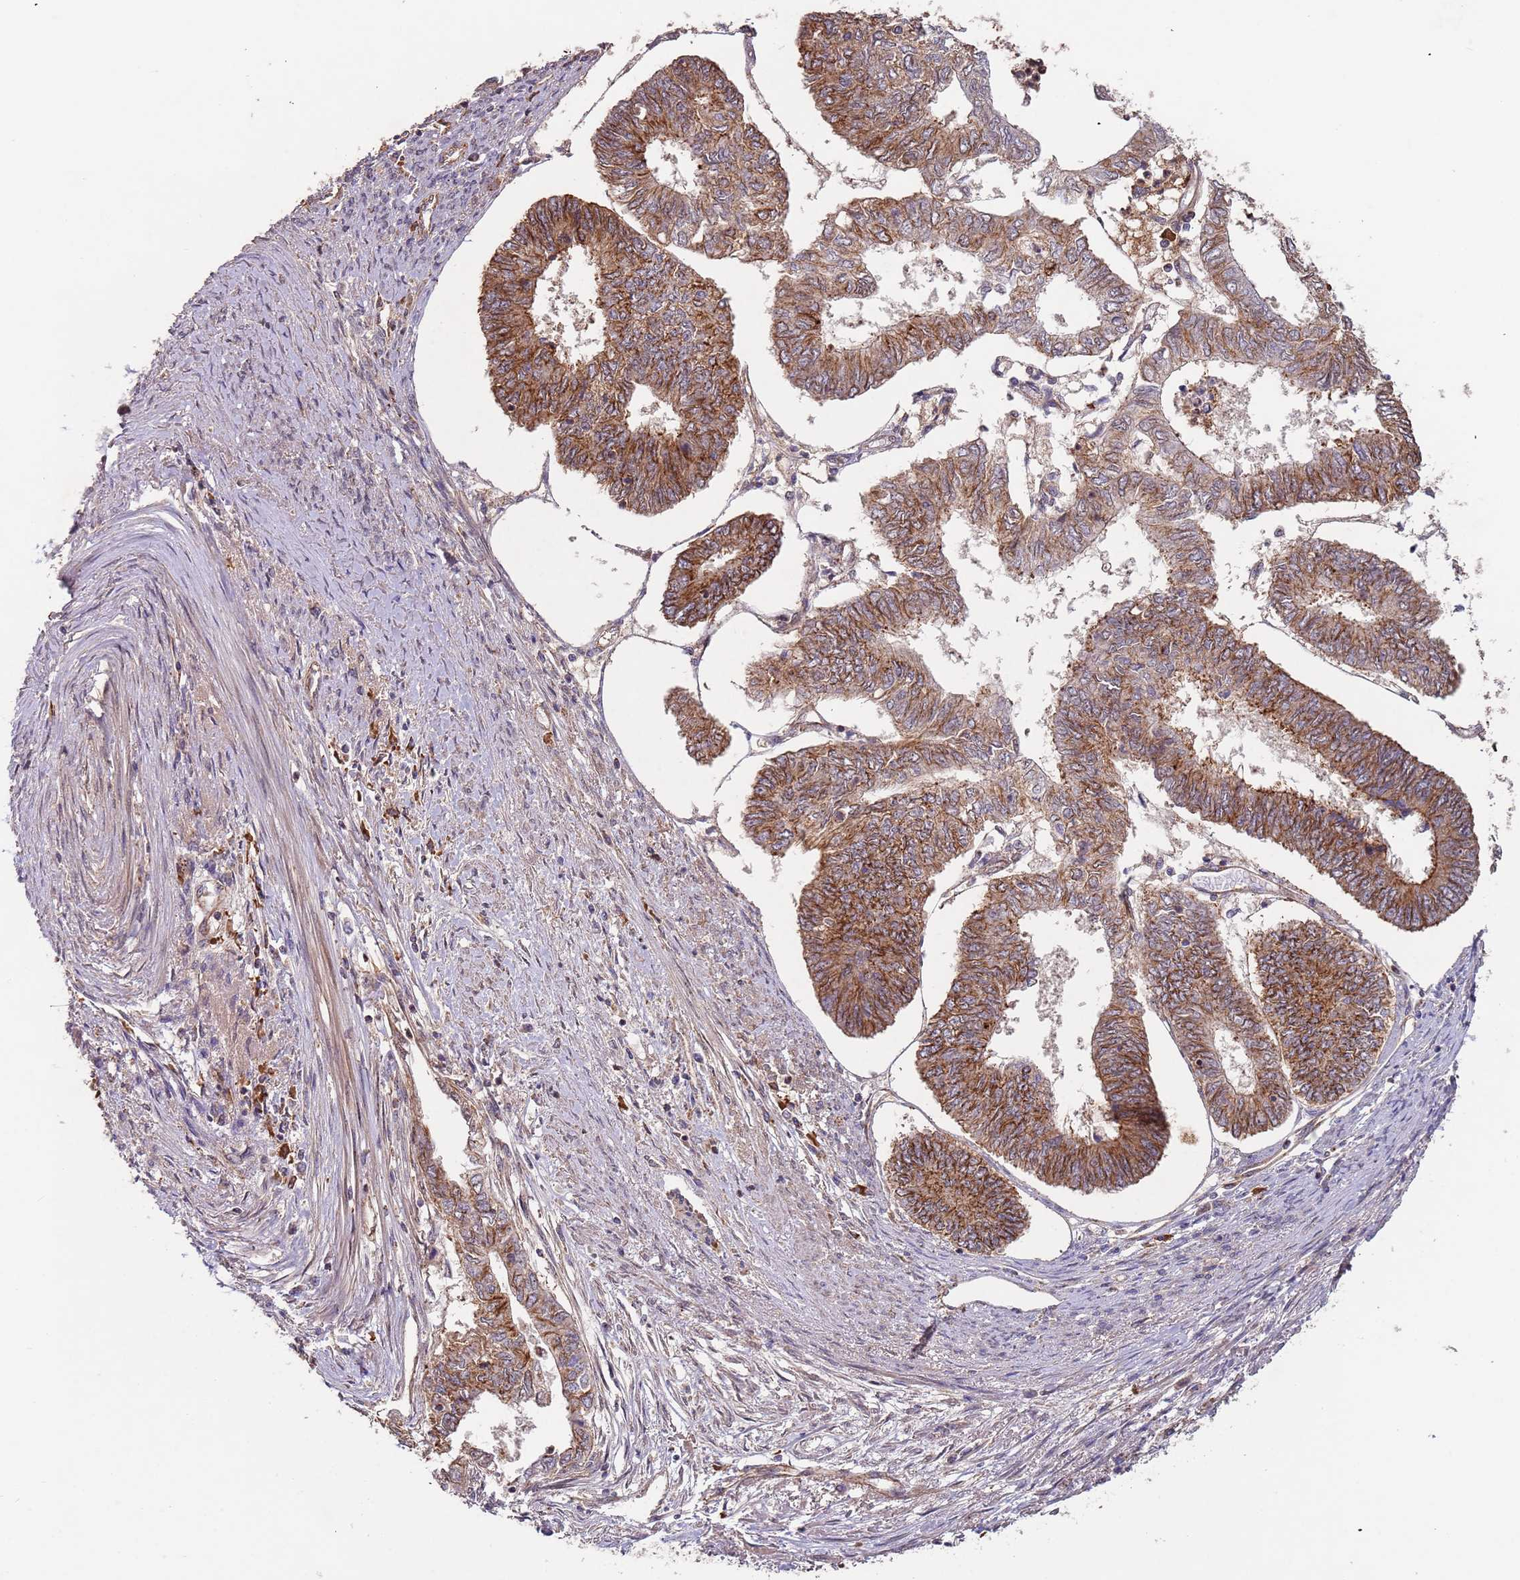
{"staining": {"intensity": "moderate", "quantity": "25%-75%", "location": "cytoplasmic/membranous"}, "tissue": "endometrial cancer", "cell_type": "Tumor cells", "image_type": "cancer", "snomed": [{"axis": "morphology", "description": "Adenocarcinoma, NOS"}, {"axis": "topography", "description": "Endometrium"}], "caption": "Tumor cells reveal moderate cytoplasmic/membranous positivity in approximately 25%-75% of cells in endometrial cancer.", "gene": "KANSL1L", "patient": {"sex": "female", "age": 68}}